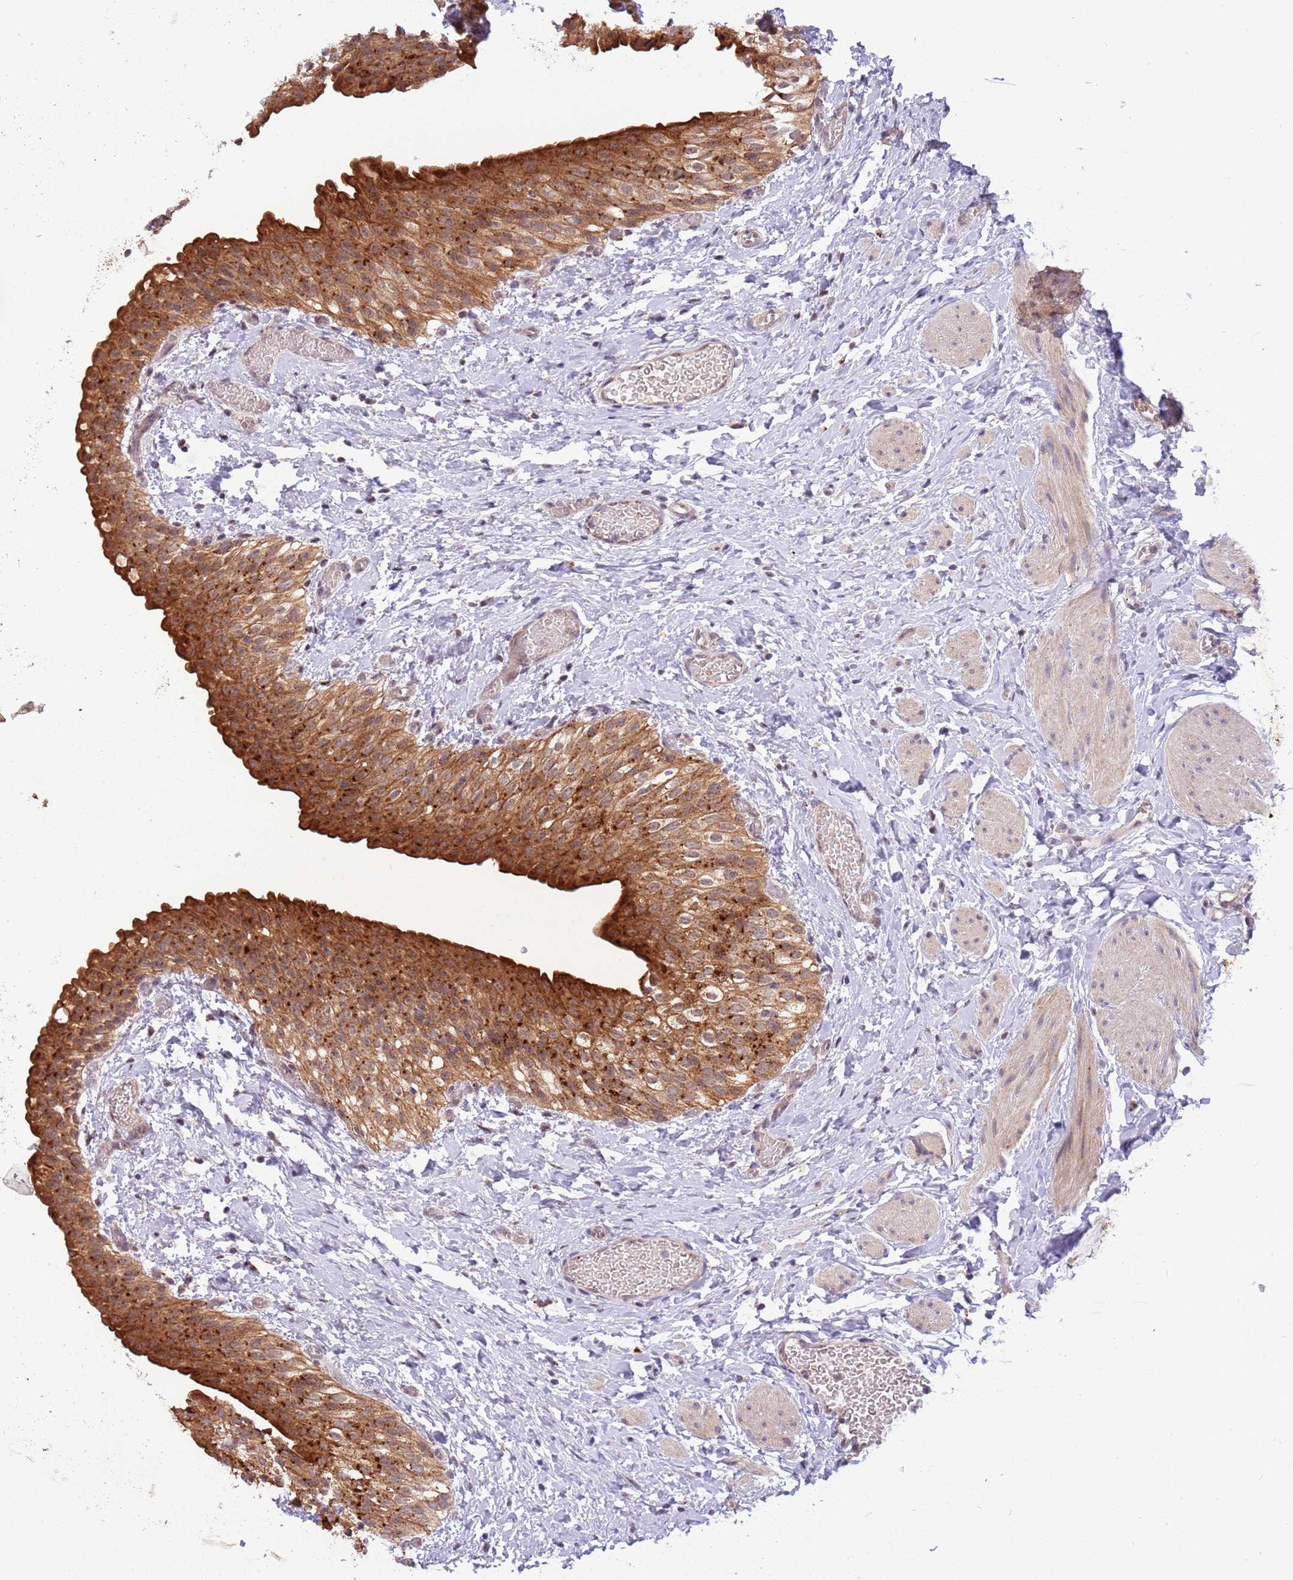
{"staining": {"intensity": "strong", "quantity": ">75%", "location": "cytoplasmic/membranous"}, "tissue": "urinary bladder", "cell_type": "Urothelial cells", "image_type": "normal", "snomed": [{"axis": "morphology", "description": "Normal tissue, NOS"}, {"axis": "topography", "description": "Urinary bladder"}], "caption": "Immunohistochemistry photomicrograph of benign urinary bladder stained for a protein (brown), which exhibits high levels of strong cytoplasmic/membranous expression in about >75% of urothelial cells.", "gene": "TRIM27", "patient": {"sex": "male", "age": 1}}